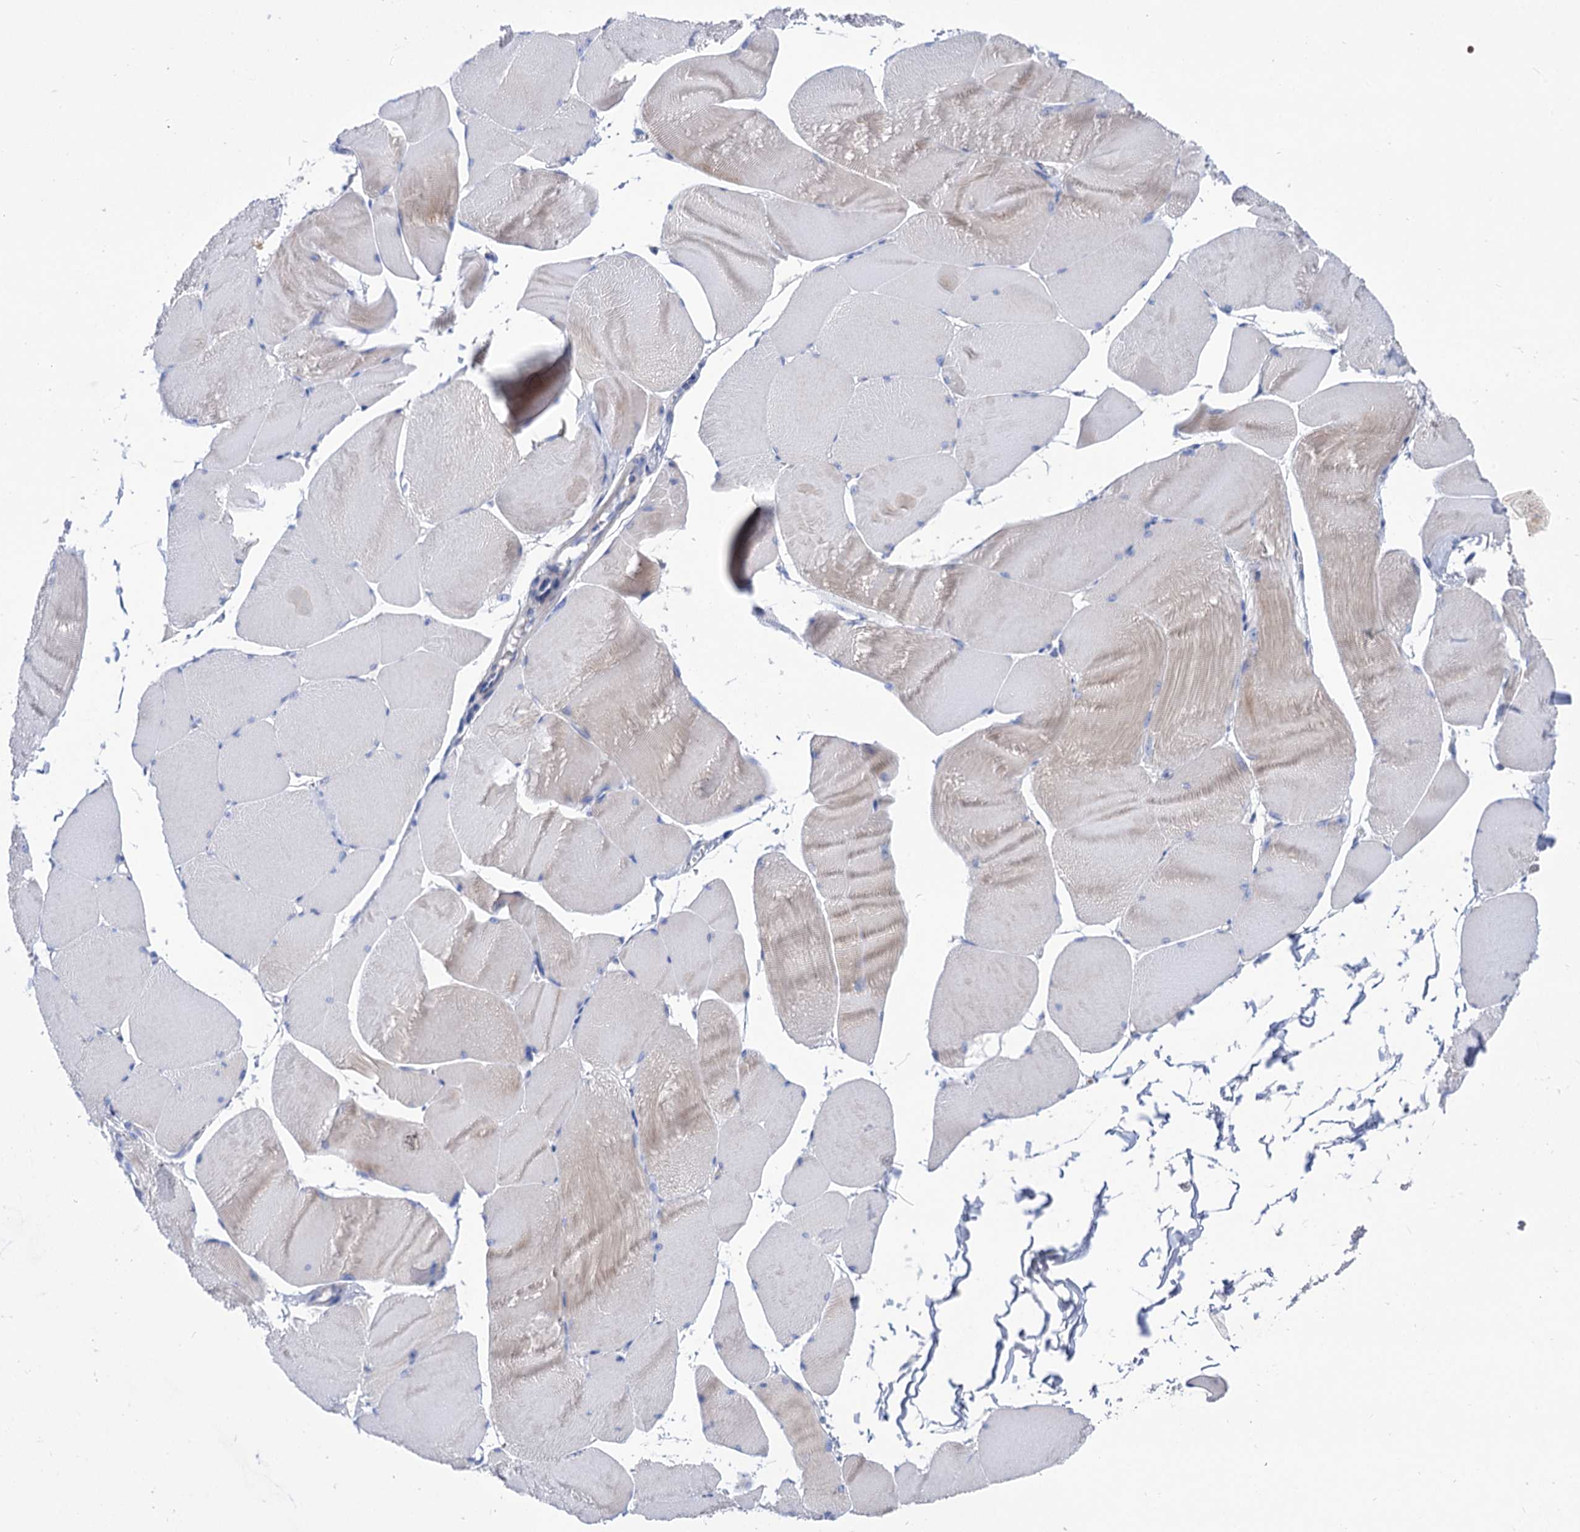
{"staining": {"intensity": "moderate", "quantity": "25%-75%", "location": "cytoplasmic/membranous"}, "tissue": "skeletal muscle", "cell_type": "Myocytes", "image_type": "normal", "snomed": [{"axis": "morphology", "description": "Normal tissue, NOS"}, {"axis": "morphology", "description": "Basal cell carcinoma"}, {"axis": "topography", "description": "Skeletal muscle"}], "caption": "A medium amount of moderate cytoplasmic/membranous staining is present in about 25%-75% of myocytes in unremarkable skeletal muscle.", "gene": "YARS2", "patient": {"sex": "female", "age": 64}}